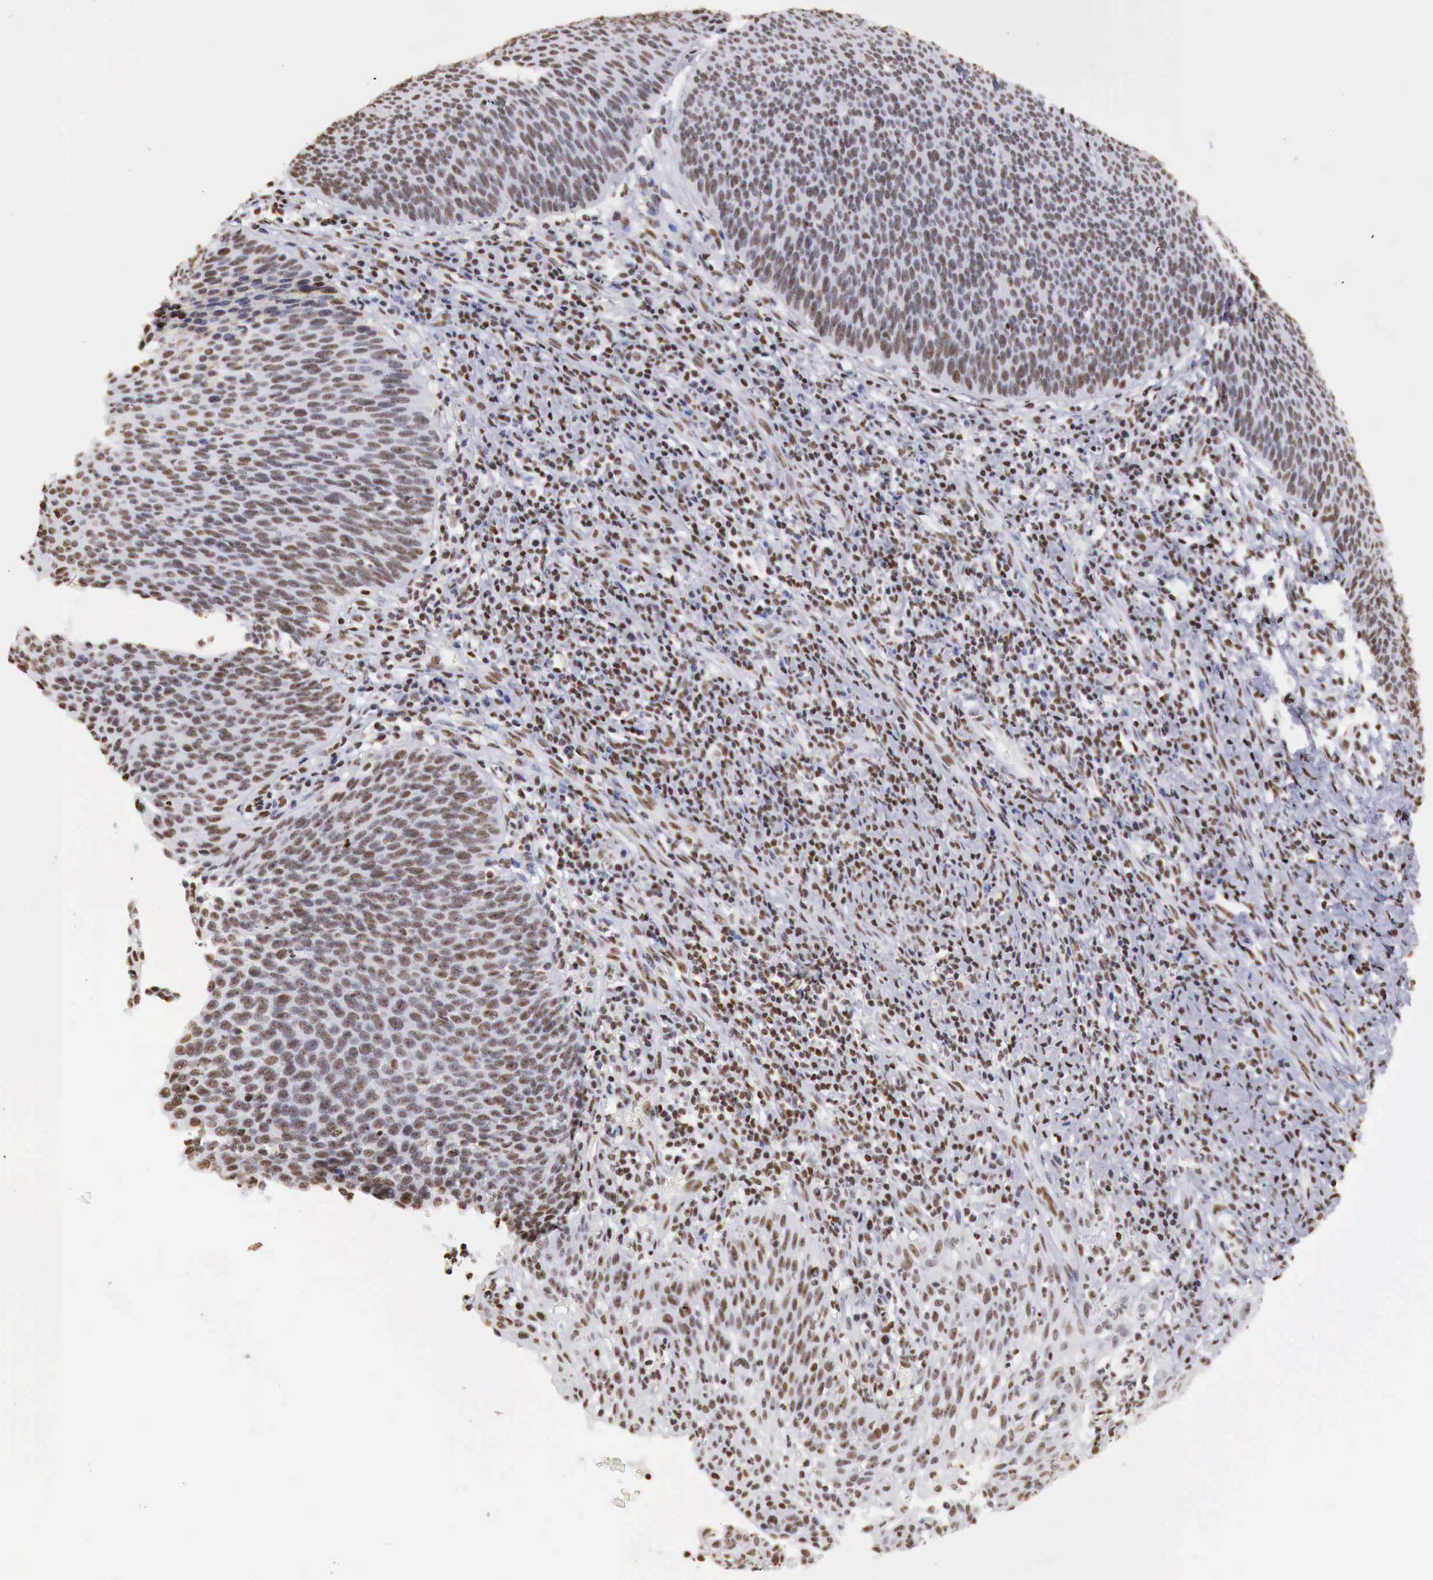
{"staining": {"intensity": "moderate", "quantity": ">75%", "location": "nuclear"}, "tissue": "cervical cancer", "cell_type": "Tumor cells", "image_type": "cancer", "snomed": [{"axis": "morphology", "description": "Squamous cell carcinoma, NOS"}, {"axis": "topography", "description": "Cervix"}], "caption": "This image exhibits cervical cancer (squamous cell carcinoma) stained with immunohistochemistry to label a protein in brown. The nuclear of tumor cells show moderate positivity for the protein. Nuclei are counter-stained blue.", "gene": "DKC1", "patient": {"sex": "female", "age": 41}}